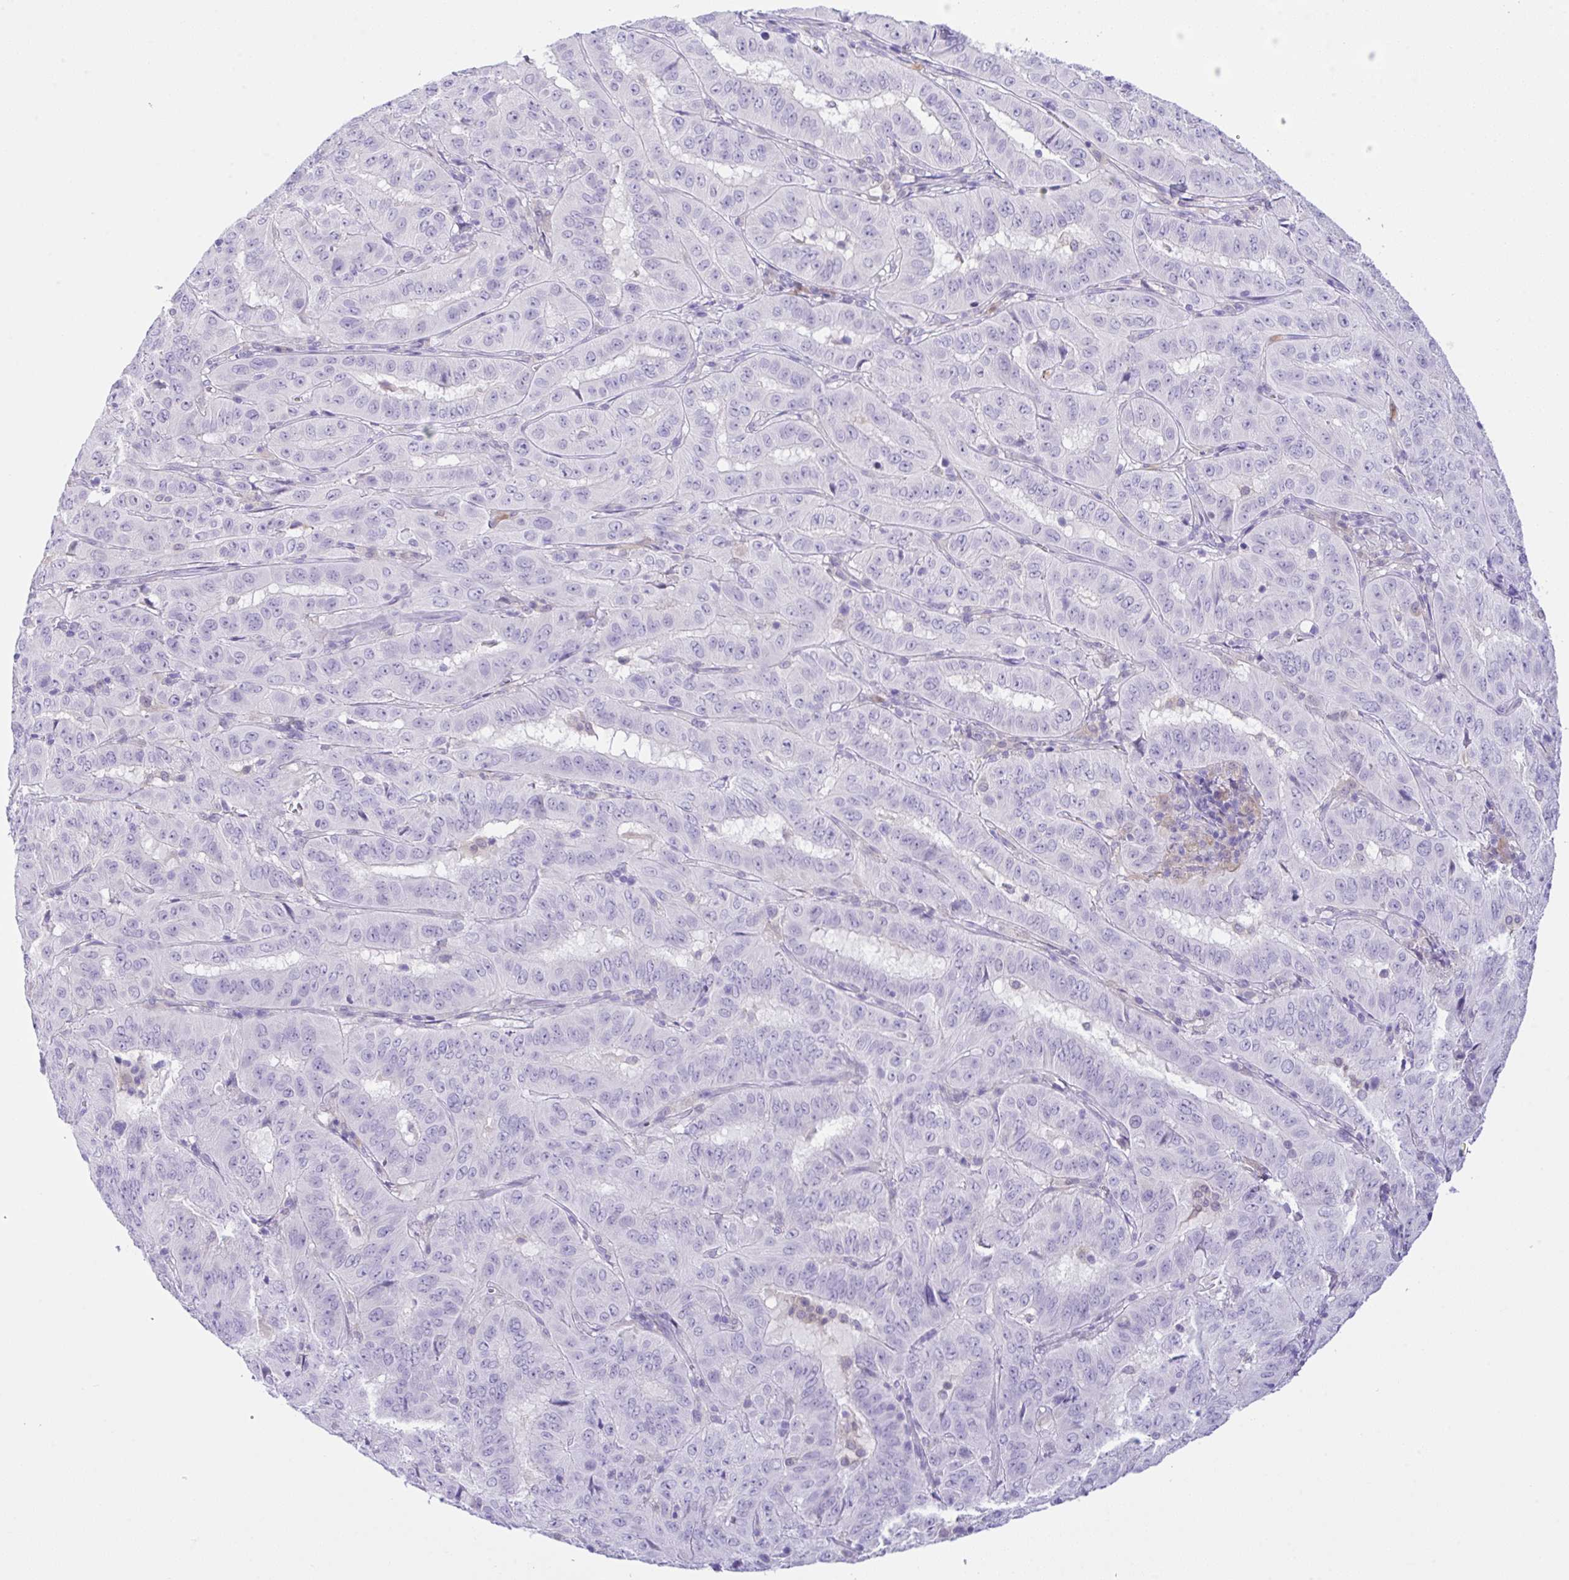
{"staining": {"intensity": "negative", "quantity": "none", "location": "none"}, "tissue": "pancreatic cancer", "cell_type": "Tumor cells", "image_type": "cancer", "snomed": [{"axis": "morphology", "description": "Adenocarcinoma, NOS"}, {"axis": "topography", "description": "Pancreas"}], "caption": "Immunohistochemical staining of adenocarcinoma (pancreatic) reveals no significant positivity in tumor cells.", "gene": "NCF1", "patient": {"sex": "male", "age": 63}}